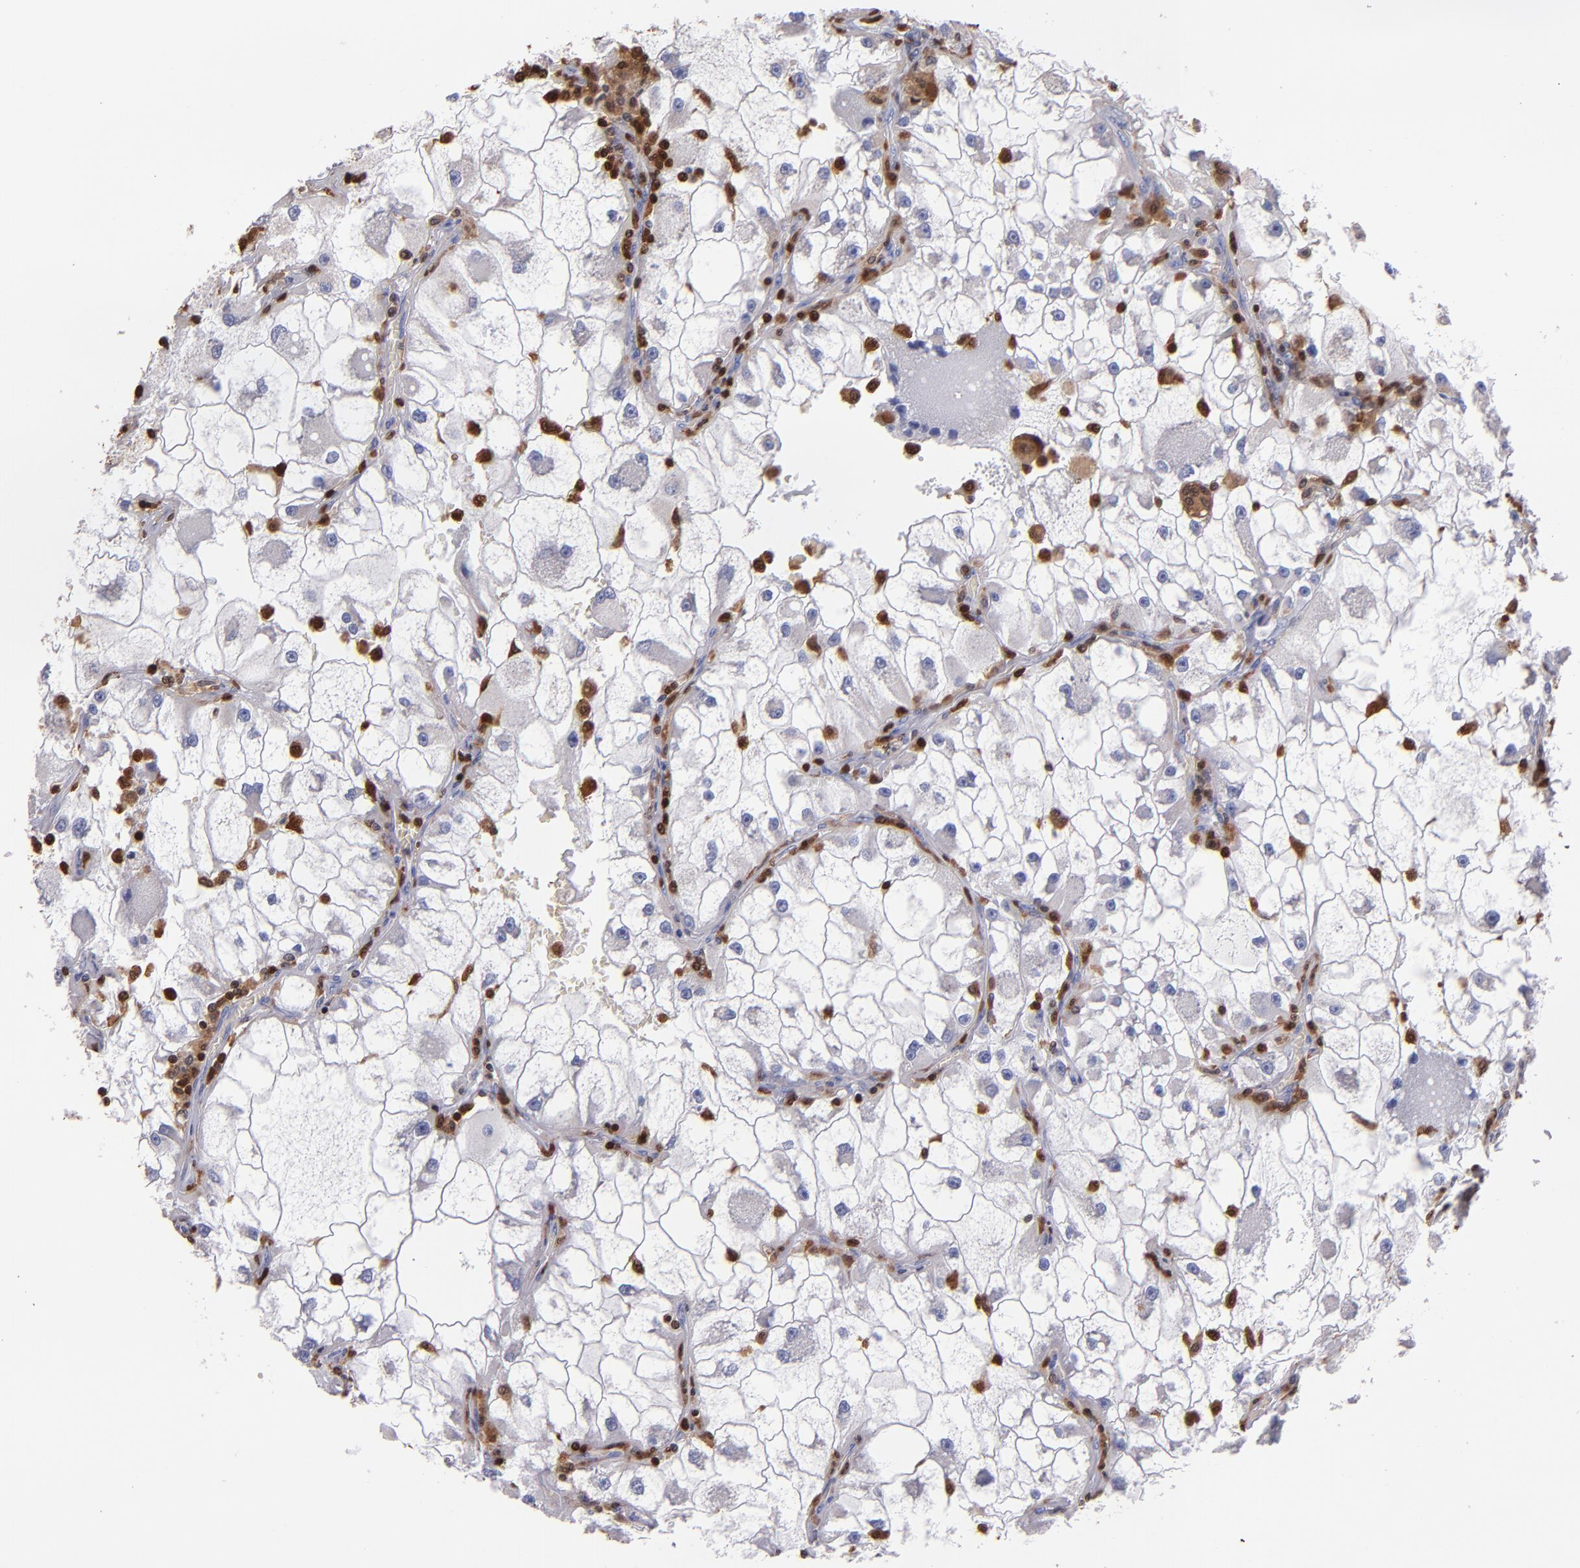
{"staining": {"intensity": "negative", "quantity": "none", "location": "none"}, "tissue": "renal cancer", "cell_type": "Tumor cells", "image_type": "cancer", "snomed": [{"axis": "morphology", "description": "Adenocarcinoma, NOS"}, {"axis": "topography", "description": "Kidney"}], "caption": "Immunohistochemical staining of adenocarcinoma (renal) demonstrates no significant staining in tumor cells.", "gene": "S100A4", "patient": {"sex": "female", "age": 73}}